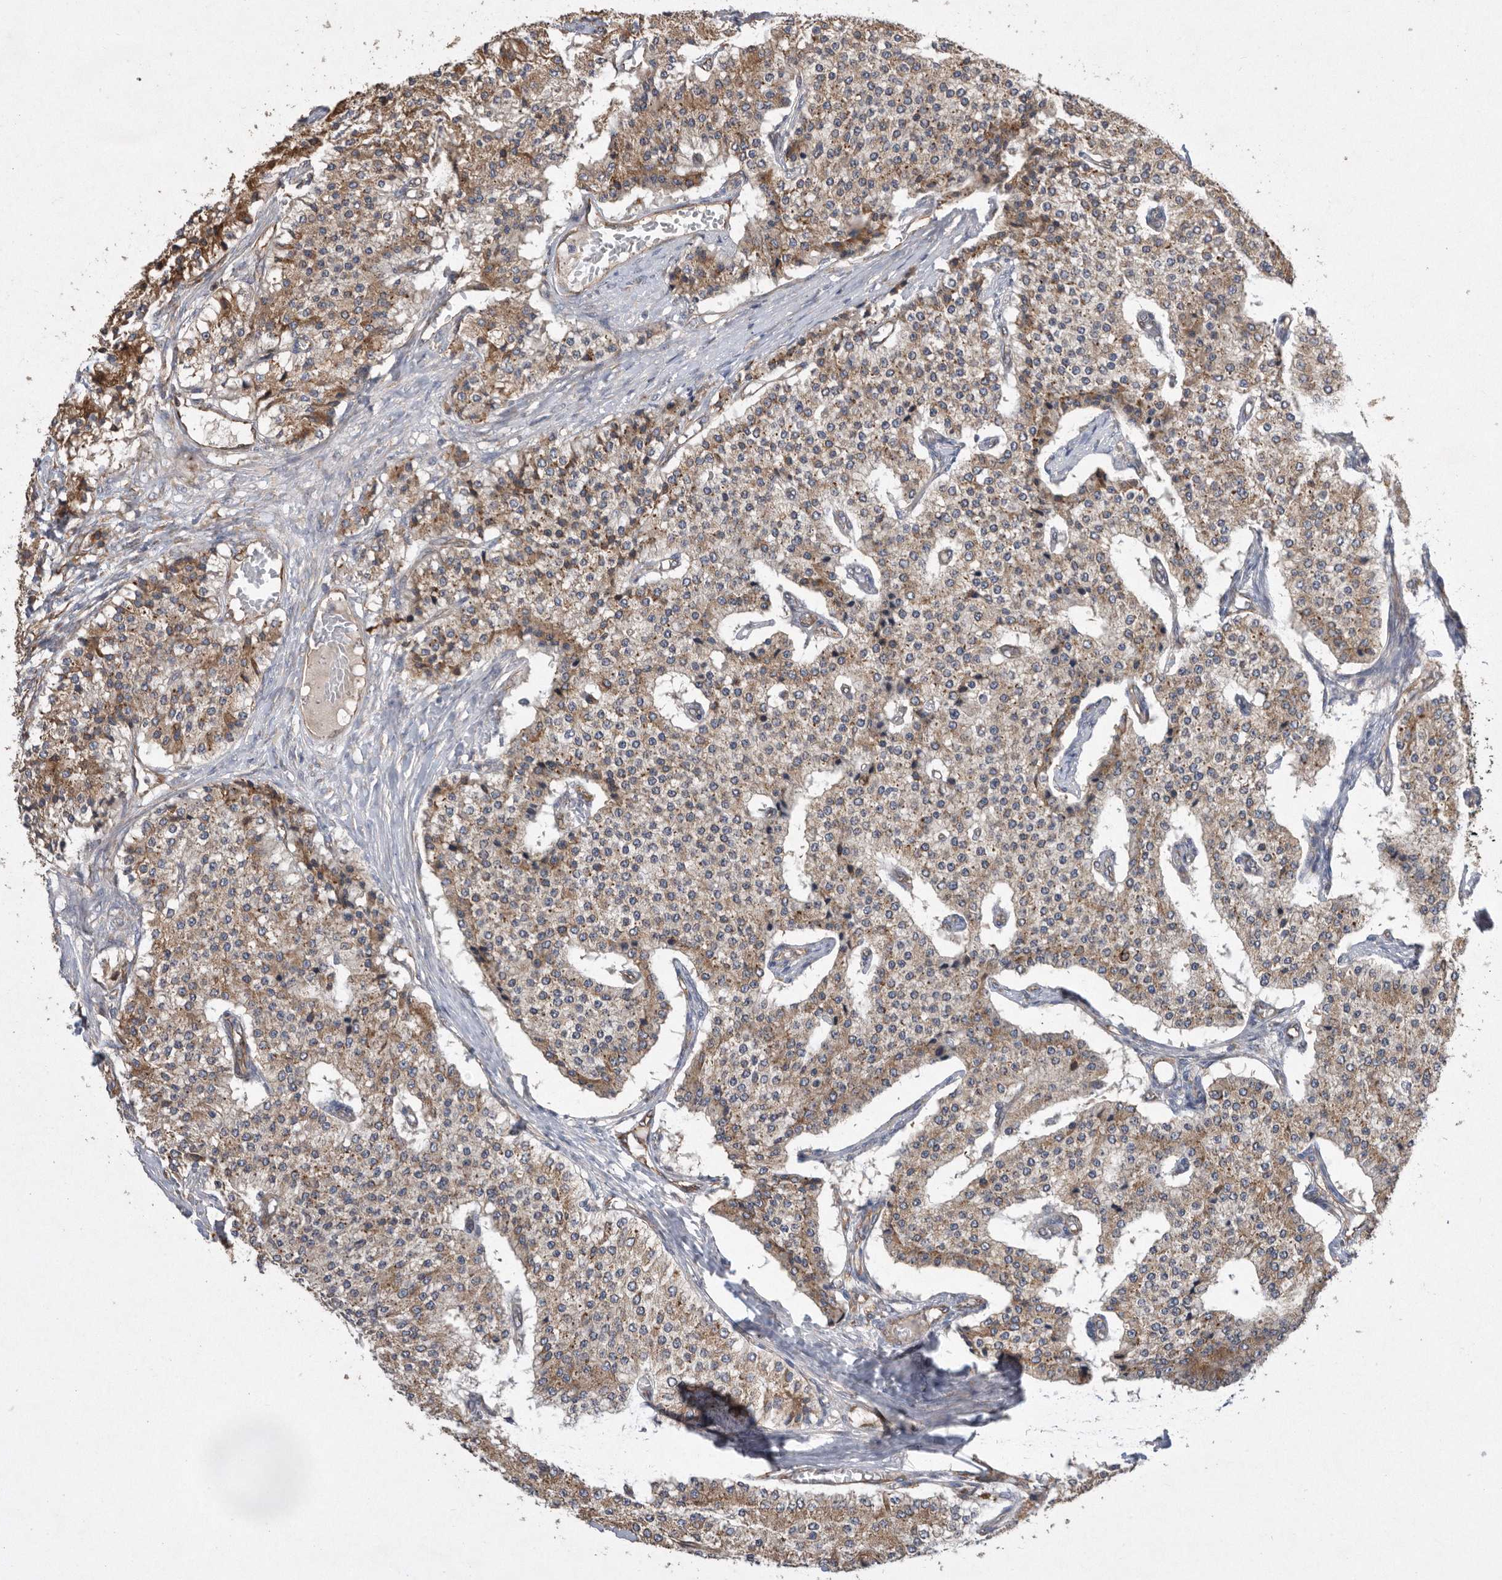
{"staining": {"intensity": "moderate", "quantity": "25%-75%", "location": "cytoplasmic/membranous"}, "tissue": "carcinoid", "cell_type": "Tumor cells", "image_type": "cancer", "snomed": [{"axis": "morphology", "description": "Carcinoid, malignant, NOS"}, {"axis": "topography", "description": "Colon"}], "caption": "Immunohistochemical staining of human carcinoid exhibits medium levels of moderate cytoplasmic/membranous protein positivity in about 25%-75% of tumor cells.", "gene": "PON2", "patient": {"sex": "female", "age": 52}}